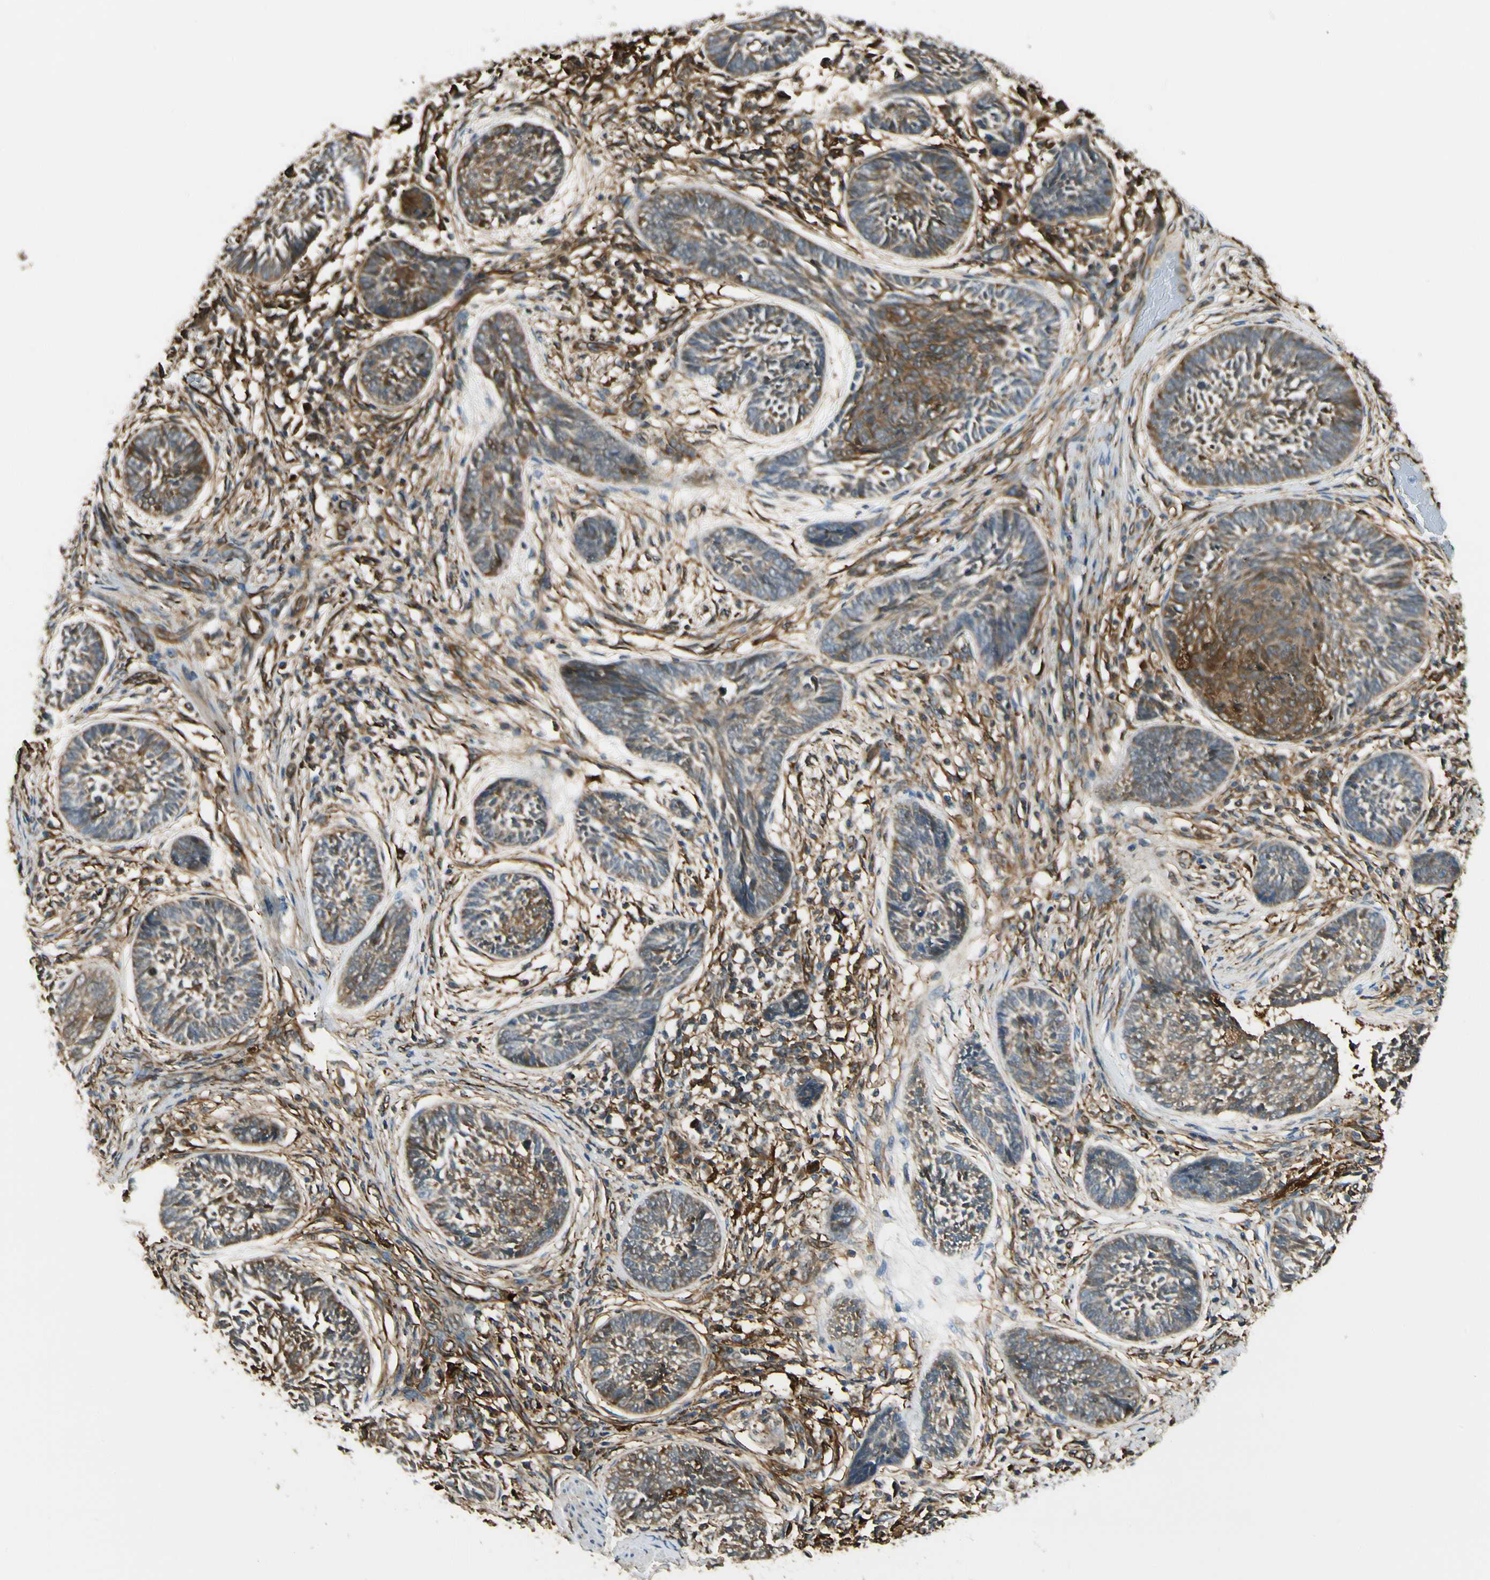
{"staining": {"intensity": "strong", "quantity": "25%-75%", "location": "cytoplasmic/membranous"}, "tissue": "skin cancer", "cell_type": "Tumor cells", "image_type": "cancer", "snomed": [{"axis": "morphology", "description": "Papilloma, NOS"}, {"axis": "morphology", "description": "Basal cell carcinoma"}, {"axis": "topography", "description": "Skin"}], "caption": "IHC histopathology image of papilloma (skin) stained for a protein (brown), which exhibits high levels of strong cytoplasmic/membranous positivity in about 25%-75% of tumor cells.", "gene": "FTH1", "patient": {"sex": "male", "age": 87}}